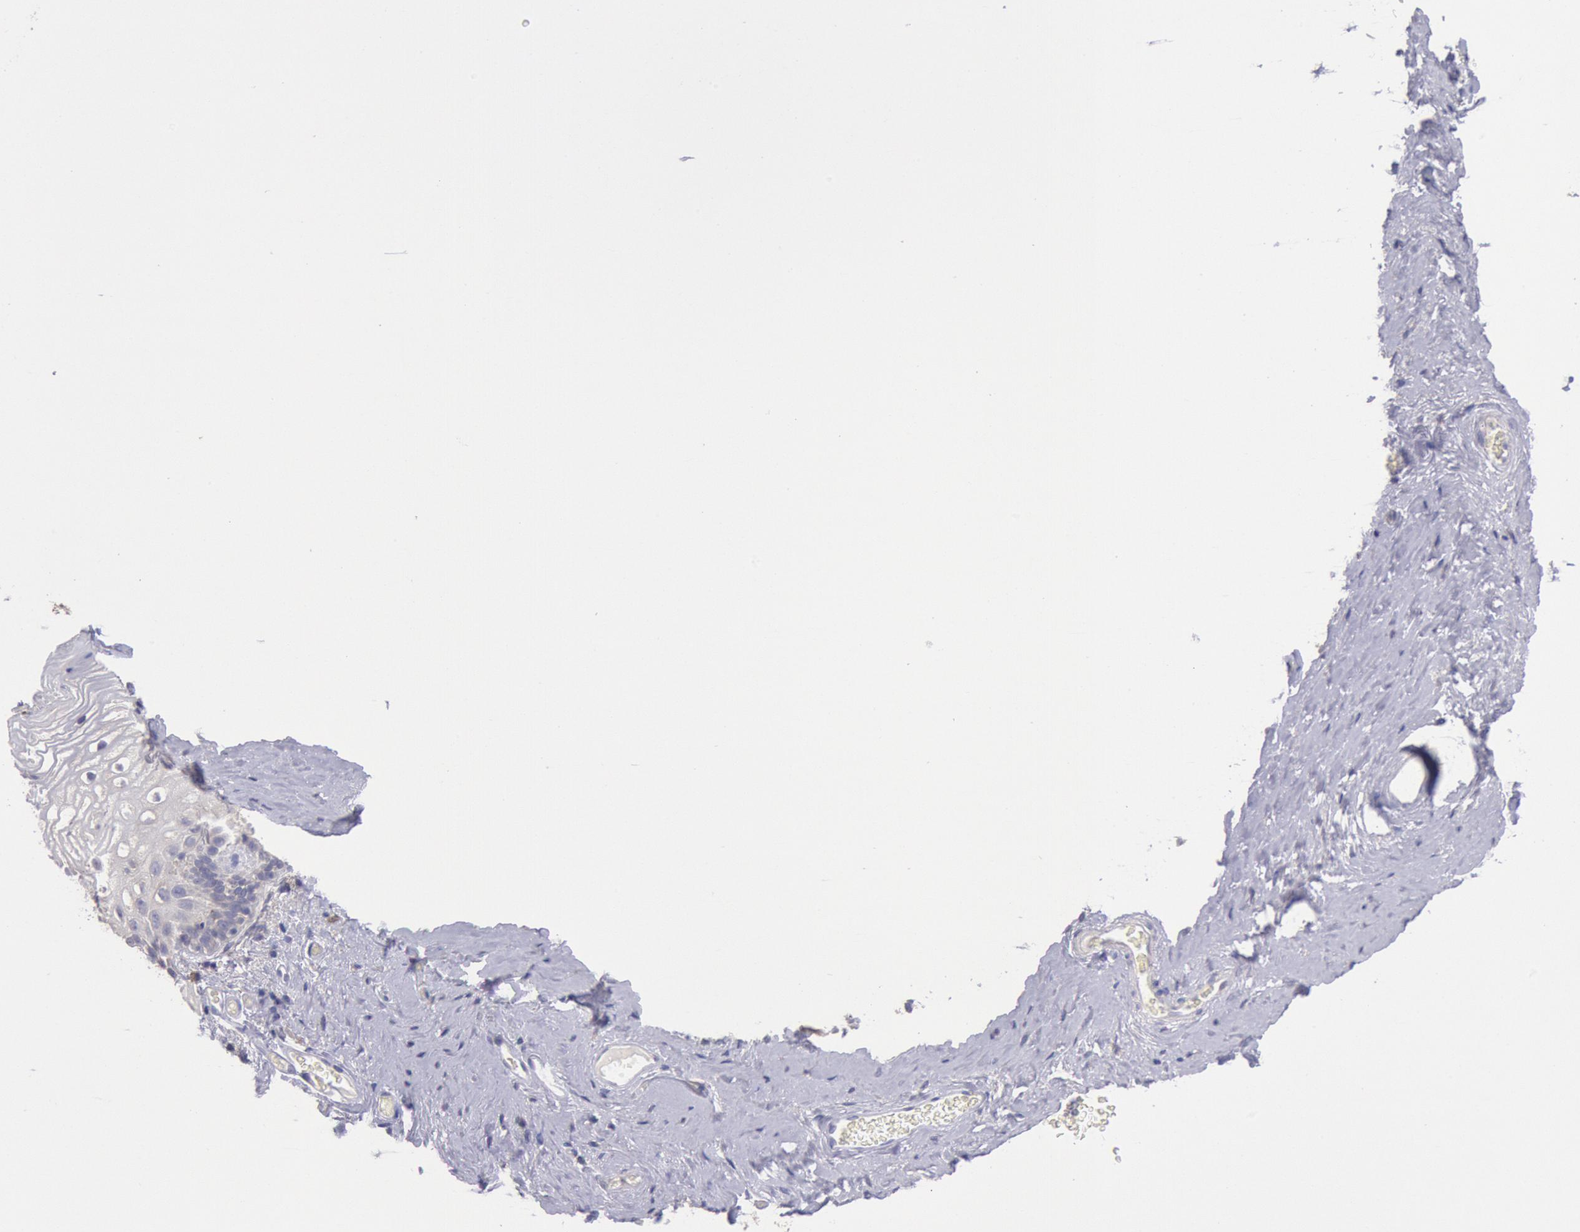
{"staining": {"intensity": "negative", "quantity": "none", "location": "none"}, "tissue": "vagina", "cell_type": "Squamous epithelial cells", "image_type": "normal", "snomed": [{"axis": "morphology", "description": "Normal tissue, NOS"}, {"axis": "topography", "description": "Vagina"}], "caption": "The photomicrograph displays no staining of squamous epithelial cells in unremarkable vagina.", "gene": "GAL3ST1", "patient": {"sex": "female", "age": 61}}